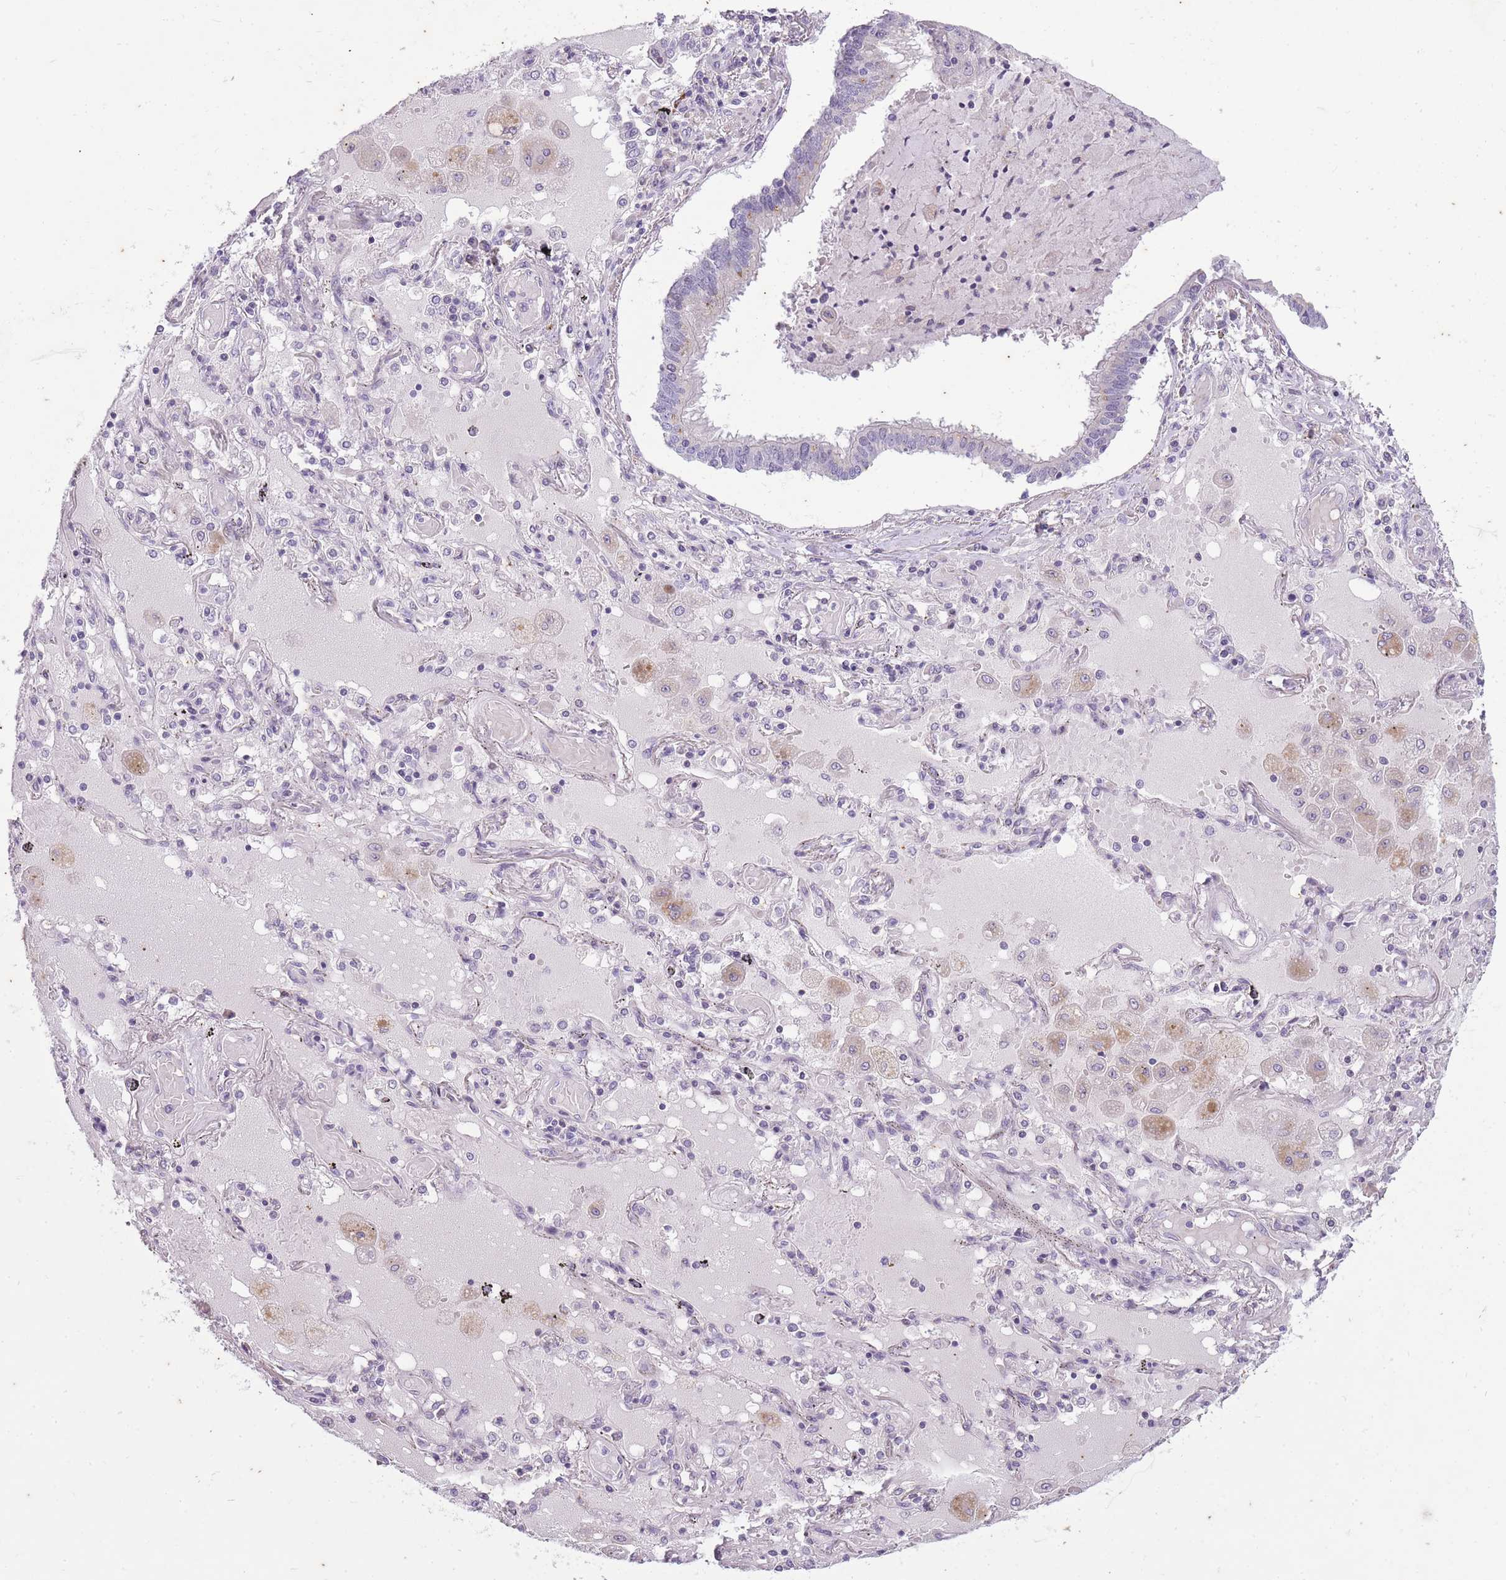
{"staining": {"intensity": "negative", "quantity": "none", "location": "none"}, "tissue": "lung cancer", "cell_type": "Tumor cells", "image_type": "cancer", "snomed": [{"axis": "morphology", "description": "Squamous cell carcinoma, NOS"}, {"axis": "topography", "description": "Lung"}], "caption": "Immunohistochemistry (IHC) of lung squamous cell carcinoma shows no staining in tumor cells. (Stains: DAB (3,3'-diaminobenzidine) IHC with hematoxylin counter stain, Microscopy: brightfield microscopy at high magnification).", "gene": "CNTNAP3", "patient": {"sex": "male", "age": 65}}